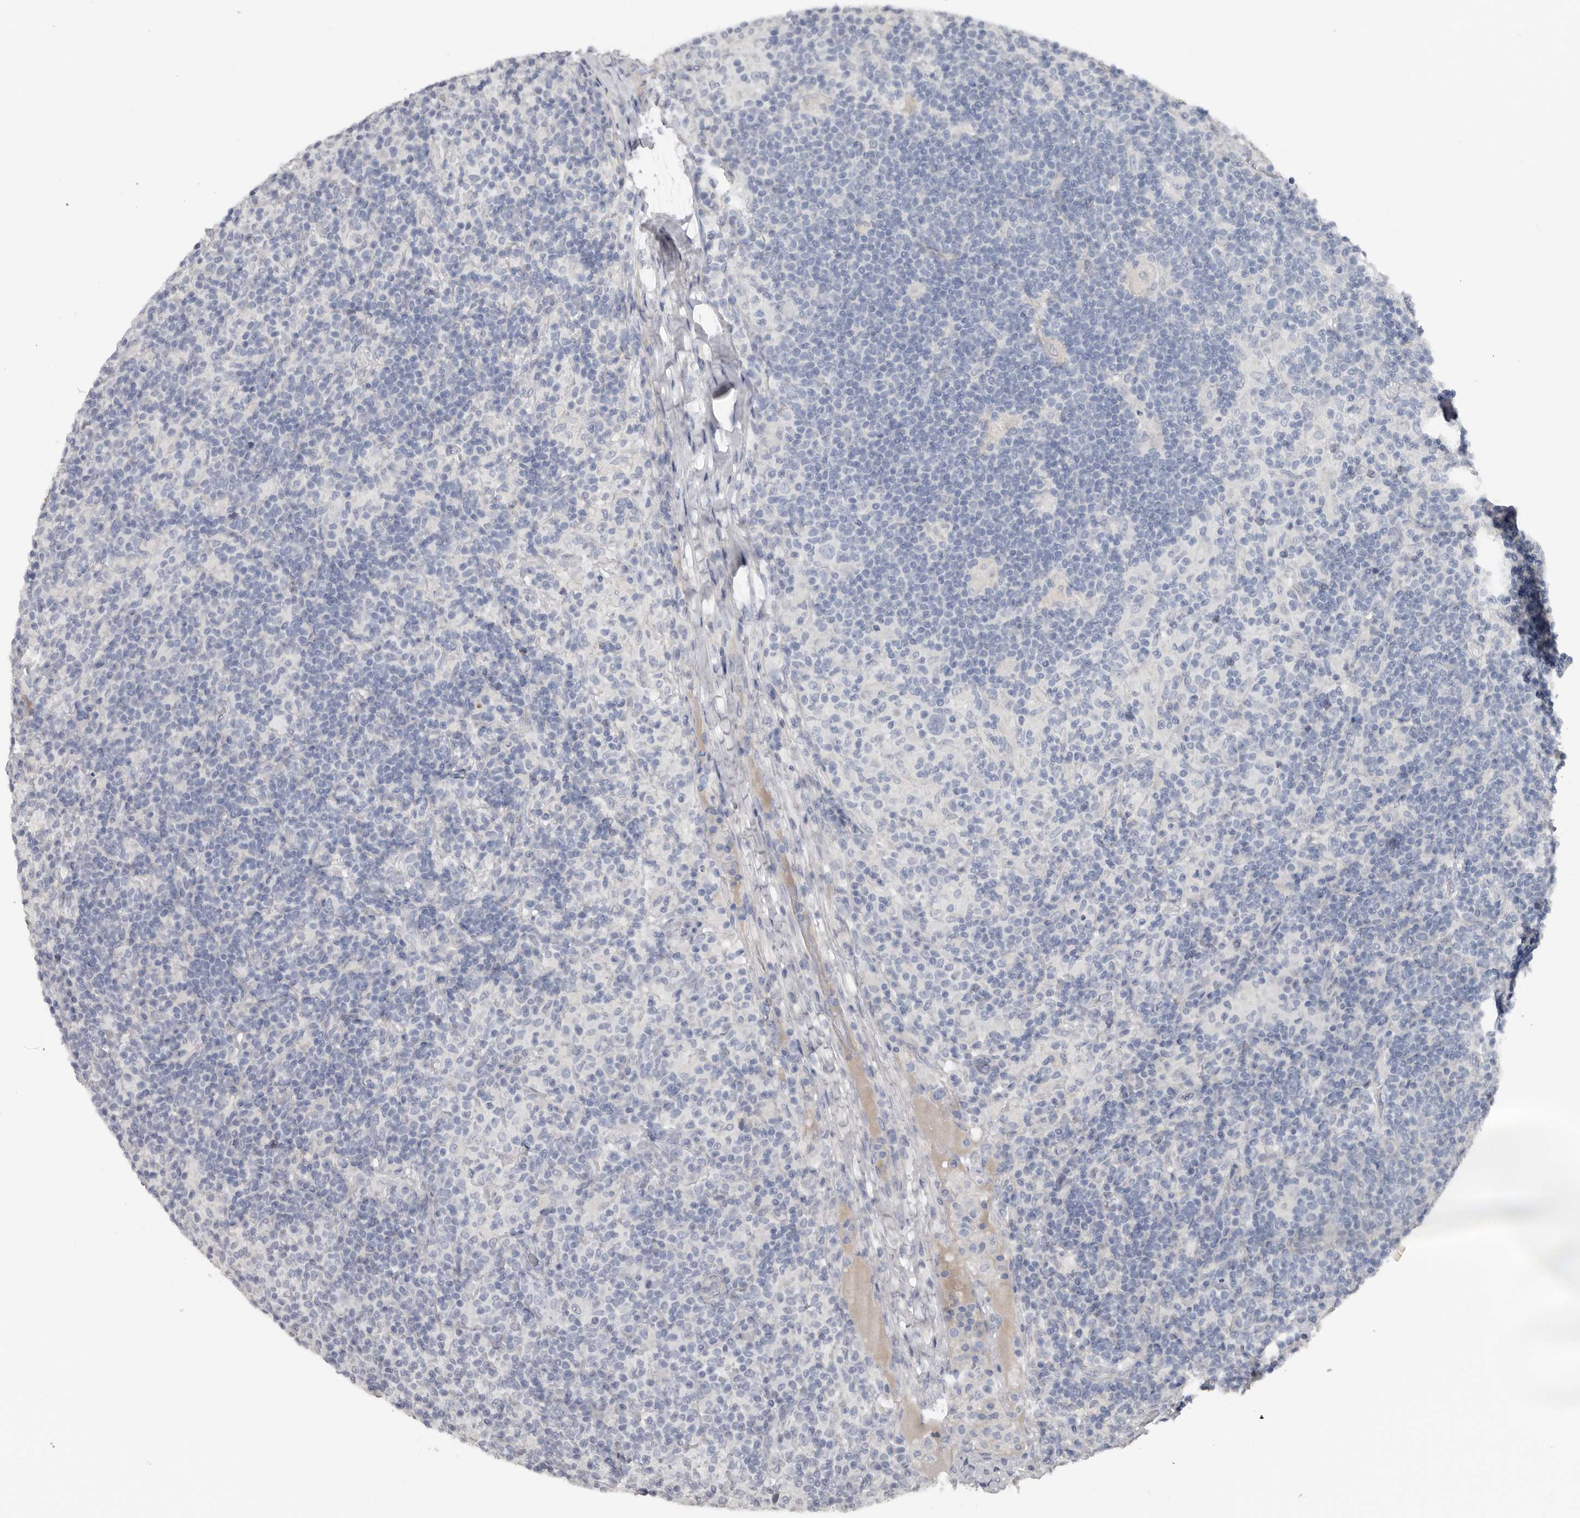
{"staining": {"intensity": "negative", "quantity": "none", "location": "none"}, "tissue": "lymphoma", "cell_type": "Tumor cells", "image_type": "cancer", "snomed": [{"axis": "morphology", "description": "Hodgkin's disease, NOS"}, {"axis": "topography", "description": "Lymph node"}], "caption": "Hodgkin's disease was stained to show a protein in brown. There is no significant positivity in tumor cells. (Immunohistochemistry, brightfield microscopy, high magnification).", "gene": "FABP7", "patient": {"sex": "male", "age": 70}}